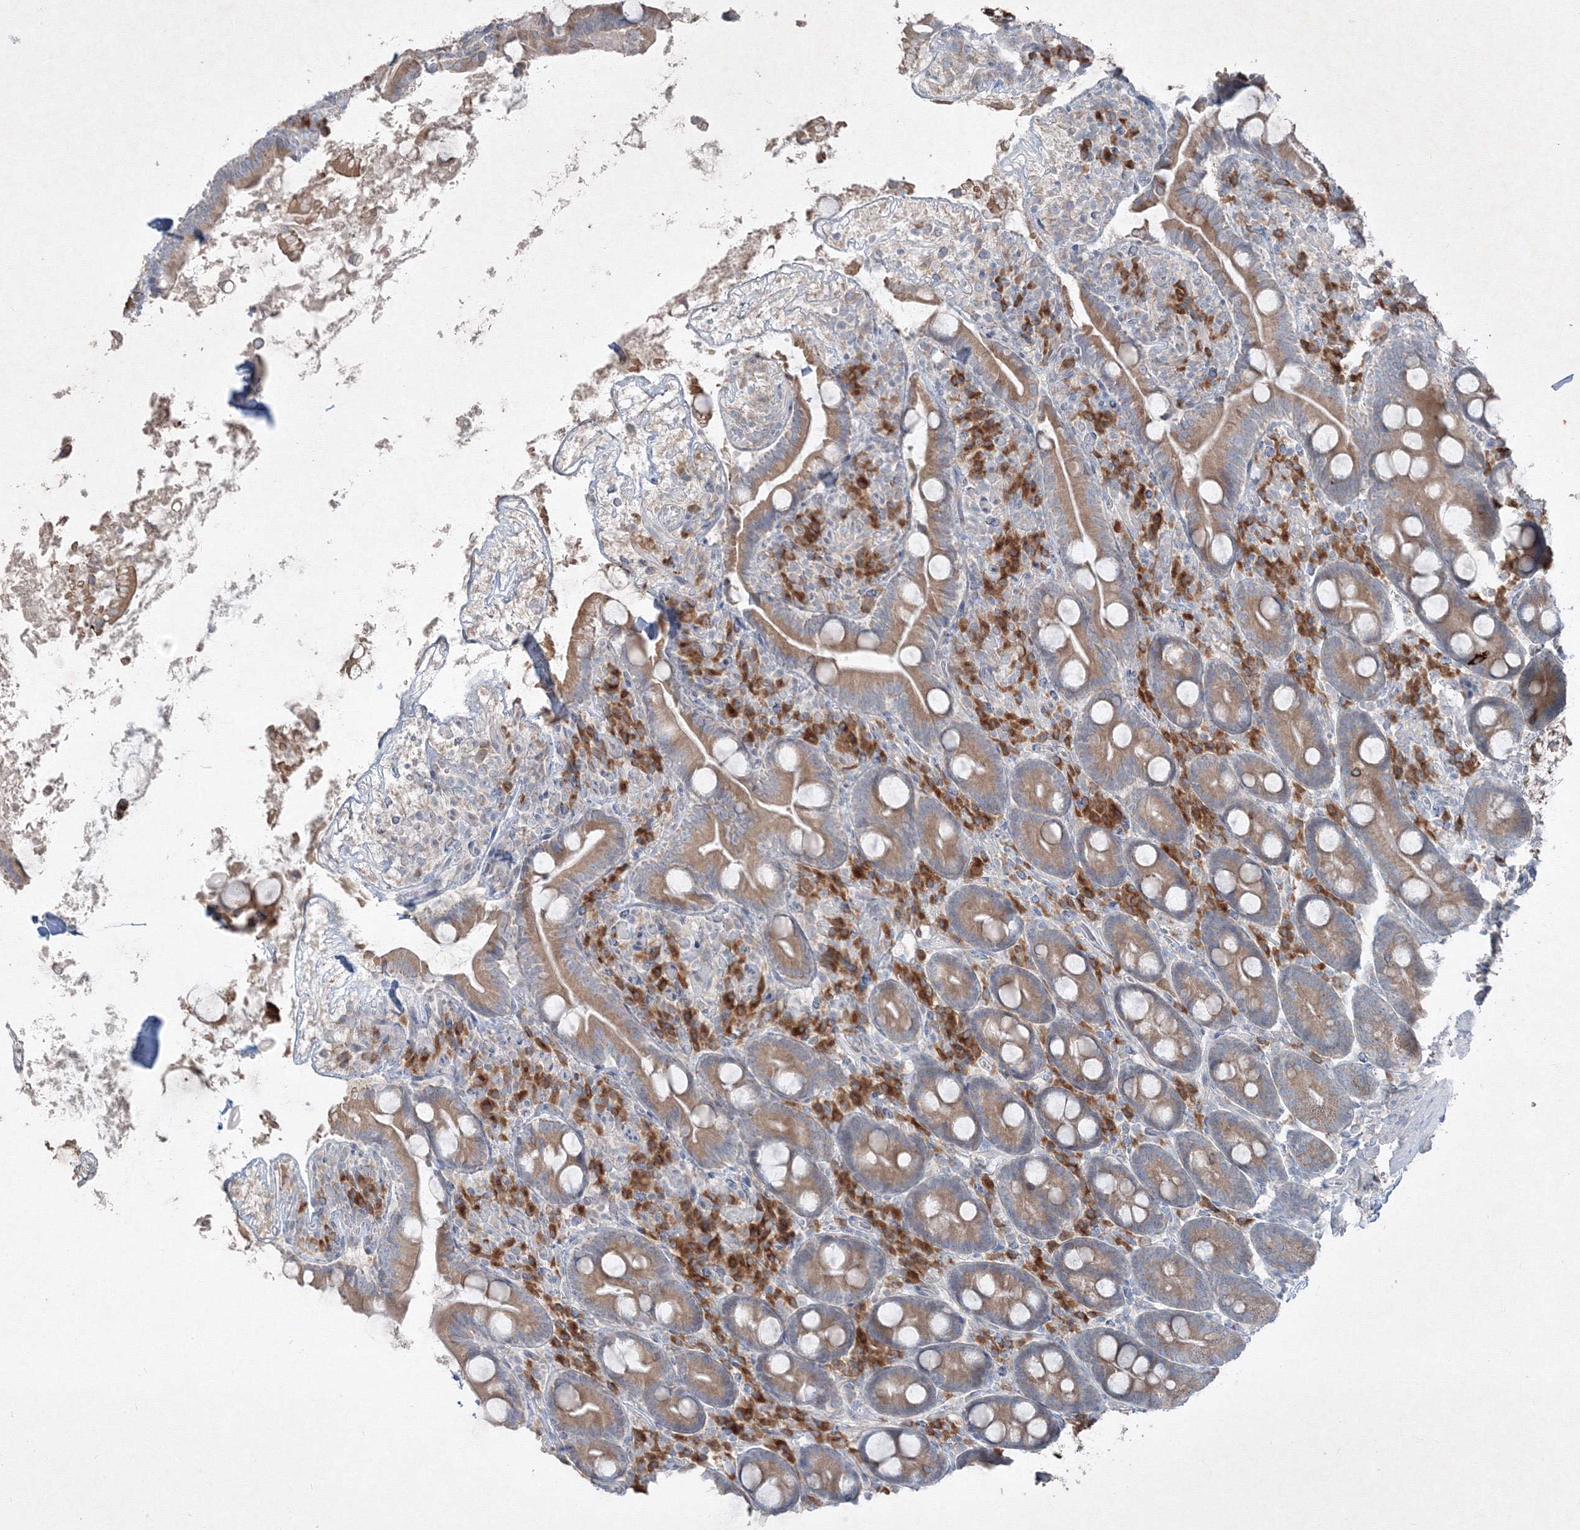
{"staining": {"intensity": "moderate", "quantity": ">75%", "location": "cytoplasmic/membranous"}, "tissue": "duodenum", "cell_type": "Glandular cells", "image_type": "normal", "snomed": [{"axis": "morphology", "description": "Normal tissue, NOS"}, {"axis": "topography", "description": "Duodenum"}], "caption": "Glandular cells show medium levels of moderate cytoplasmic/membranous positivity in approximately >75% of cells in unremarkable human duodenum.", "gene": "IFNAR1", "patient": {"sex": "male", "age": 35}}